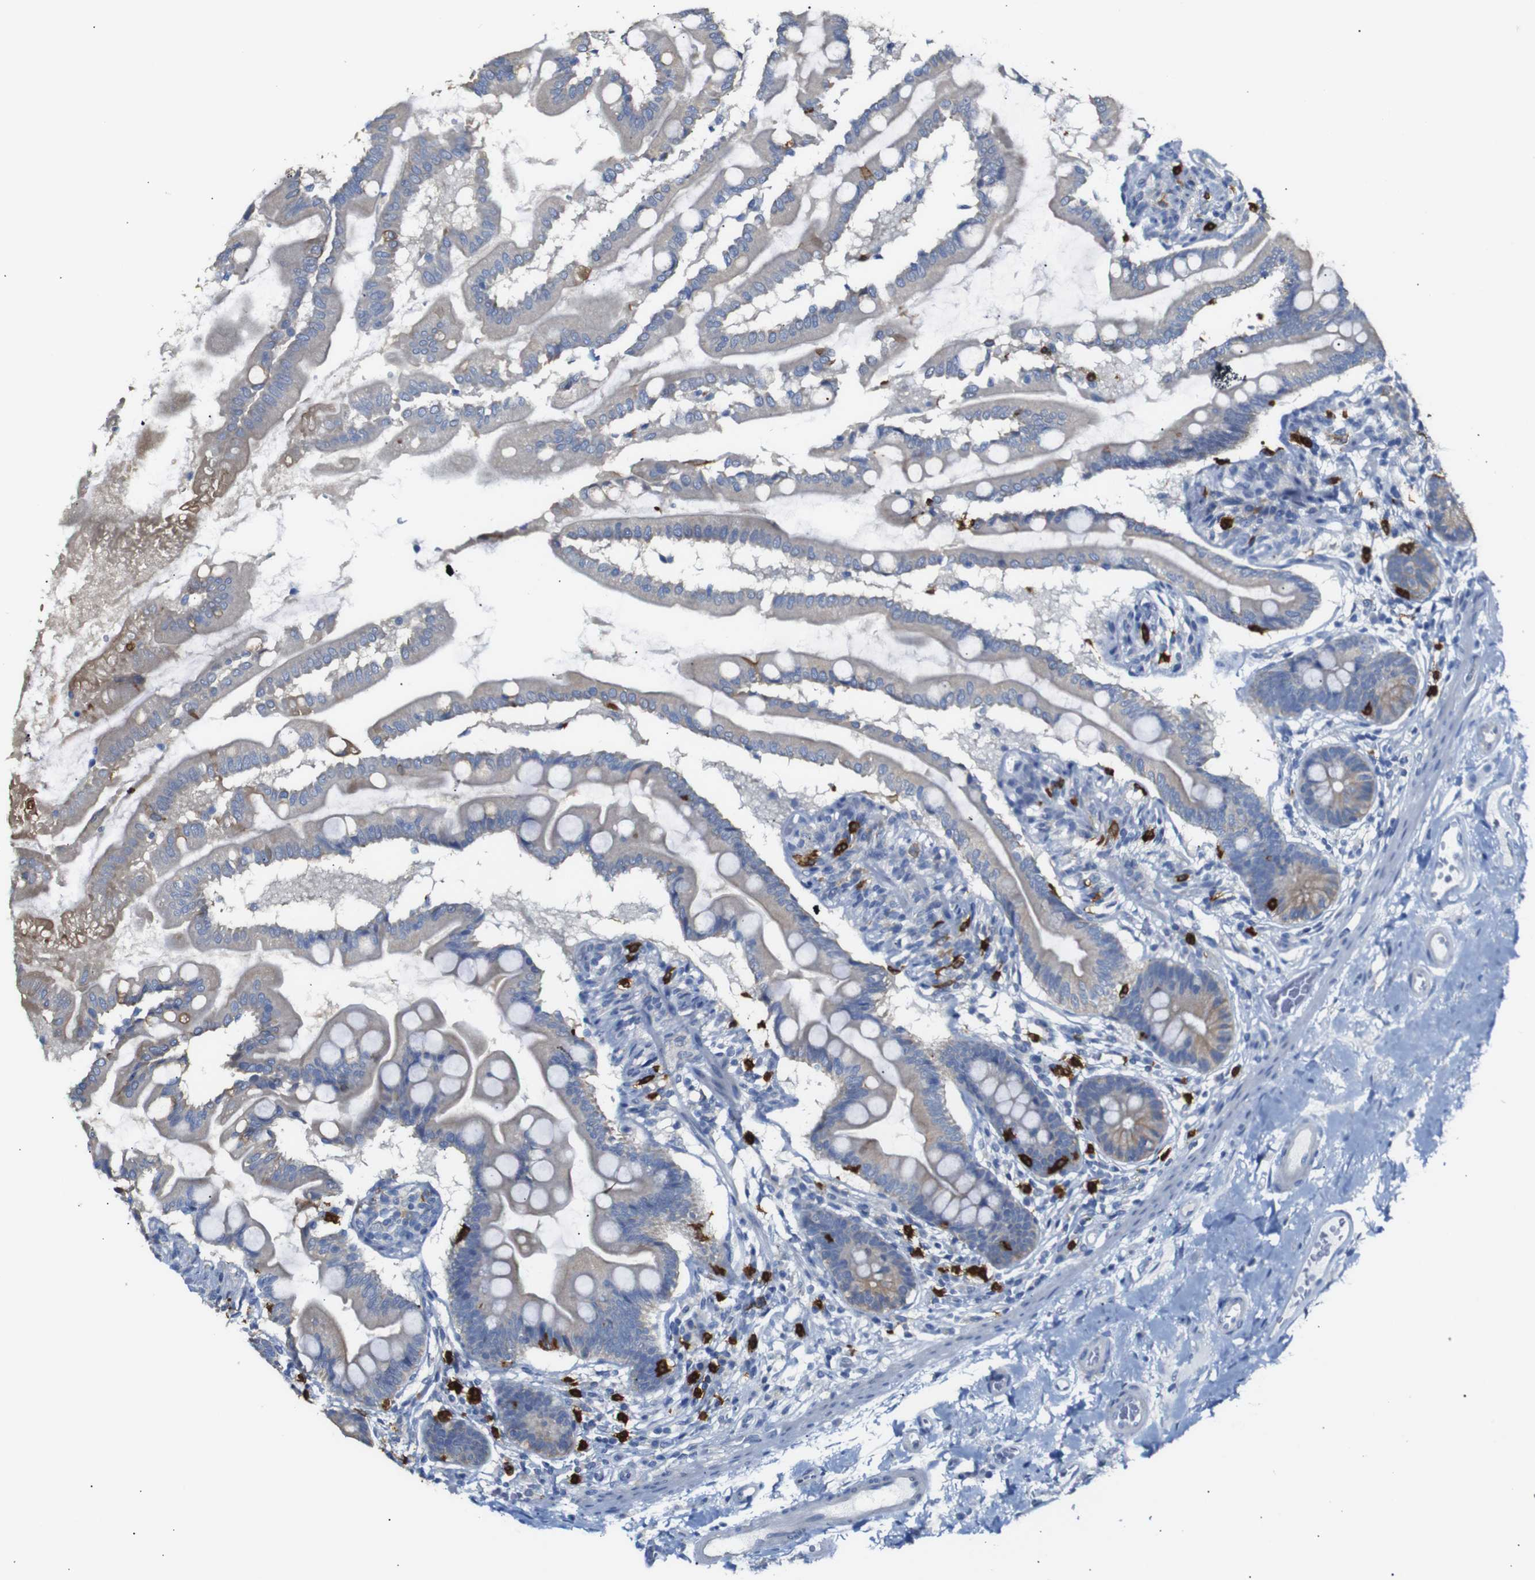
{"staining": {"intensity": "moderate", "quantity": ">75%", "location": "cytoplasmic/membranous"}, "tissue": "small intestine", "cell_type": "Glandular cells", "image_type": "normal", "snomed": [{"axis": "morphology", "description": "Normal tissue, NOS"}, {"axis": "topography", "description": "Small intestine"}], "caption": "This micrograph exhibits IHC staining of normal human small intestine, with medium moderate cytoplasmic/membranous expression in about >75% of glandular cells.", "gene": "ALOX15", "patient": {"sex": "female", "age": 56}}